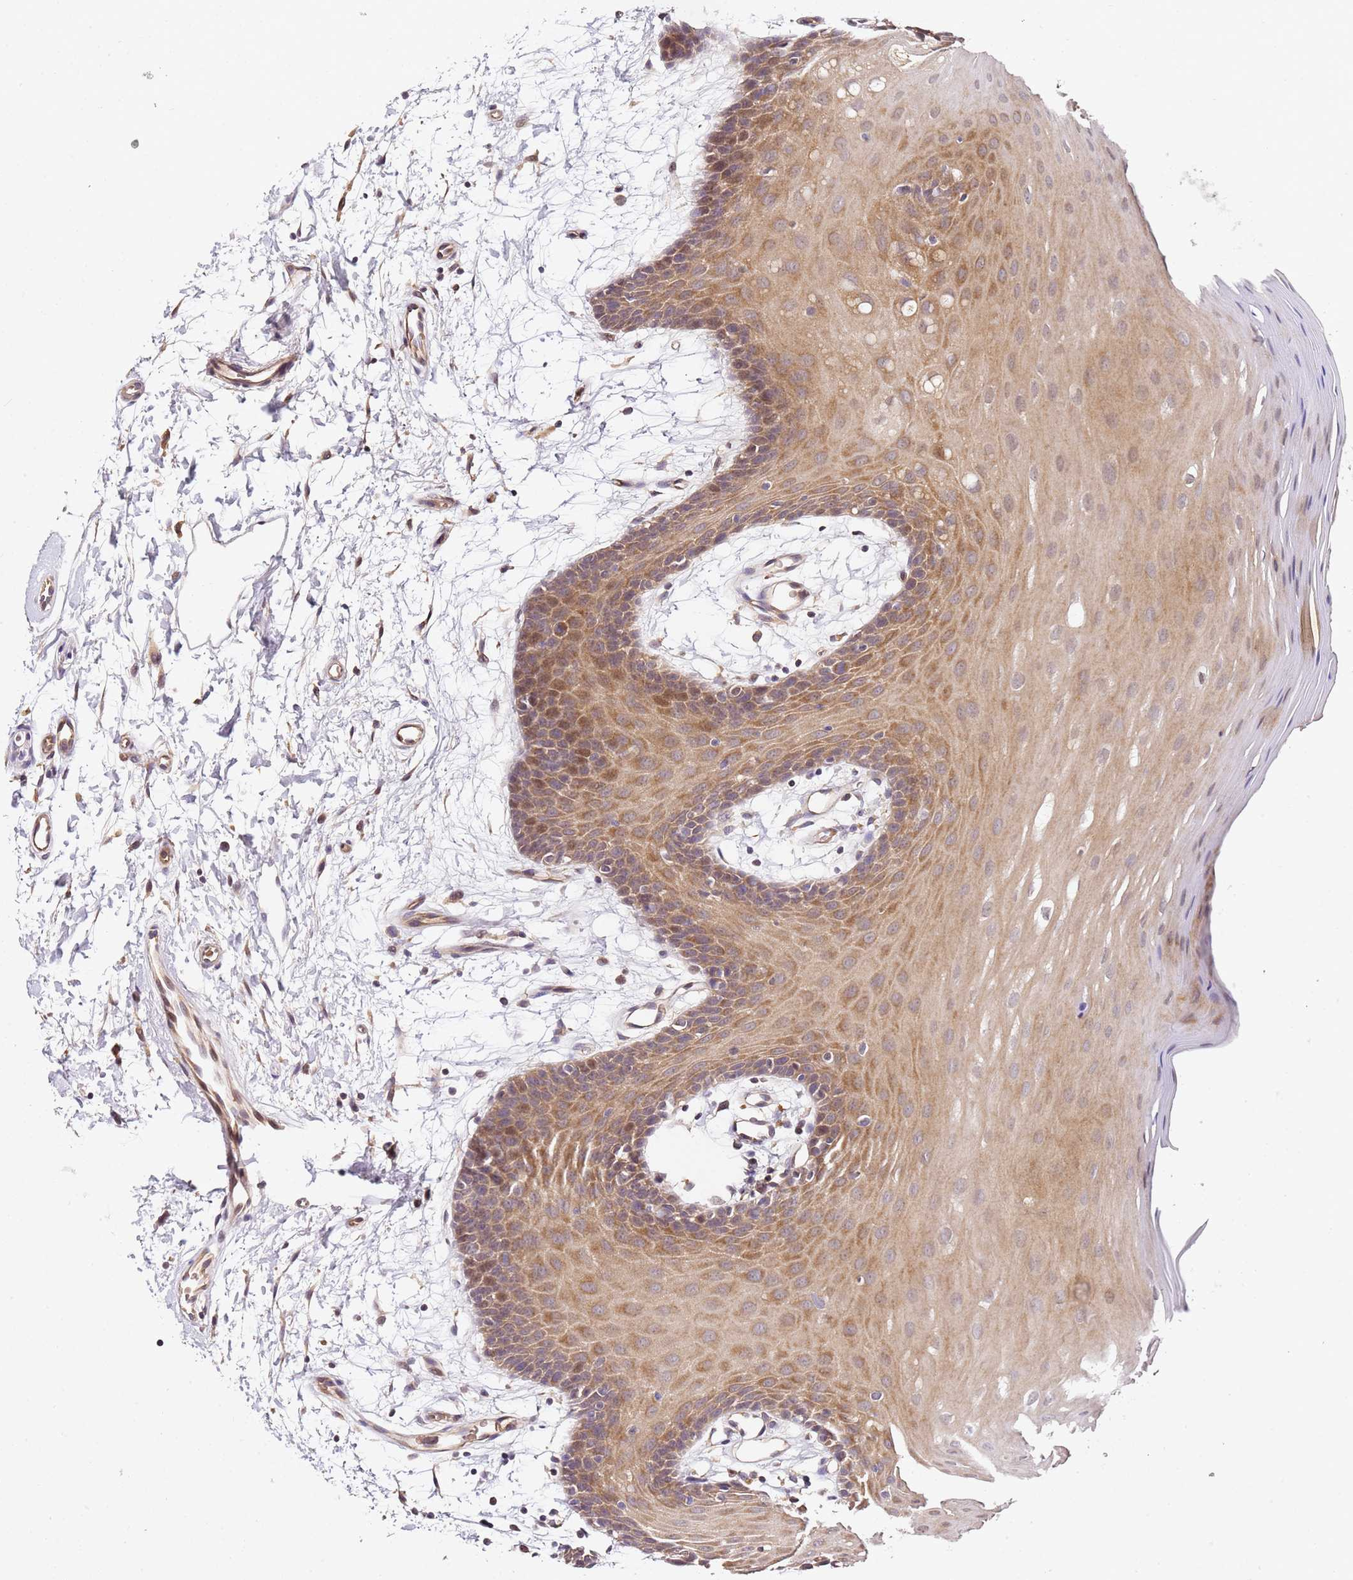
{"staining": {"intensity": "moderate", "quantity": ">75%", "location": "cytoplasmic/membranous"}, "tissue": "oral mucosa", "cell_type": "Squamous epithelial cells", "image_type": "normal", "snomed": [{"axis": "morphology", "description": "Normal tissue, NOS"}, {"axis": "topography", "description": "Skeletal muscle"}, {"axis": "topography", "description": "Oral tissue"}, {"axis": "topography", "description": "Salivary gland"}, {"axis": "topography", "description": "Peripheral nerve tissue"}], "caption": "The micrograph demonstrates immunohistochemical staining of normal oral mucosa. There is moderate cytoplasmic/membranous positivity is present in about >75% of squamous epithelial cells. (DAB (3,3'-diaminobenzidine) = brown stain, brightfield microscopy at high magnification).", "gene": "OSBPL2", "patient": {"sex": "male", "age": 54}}